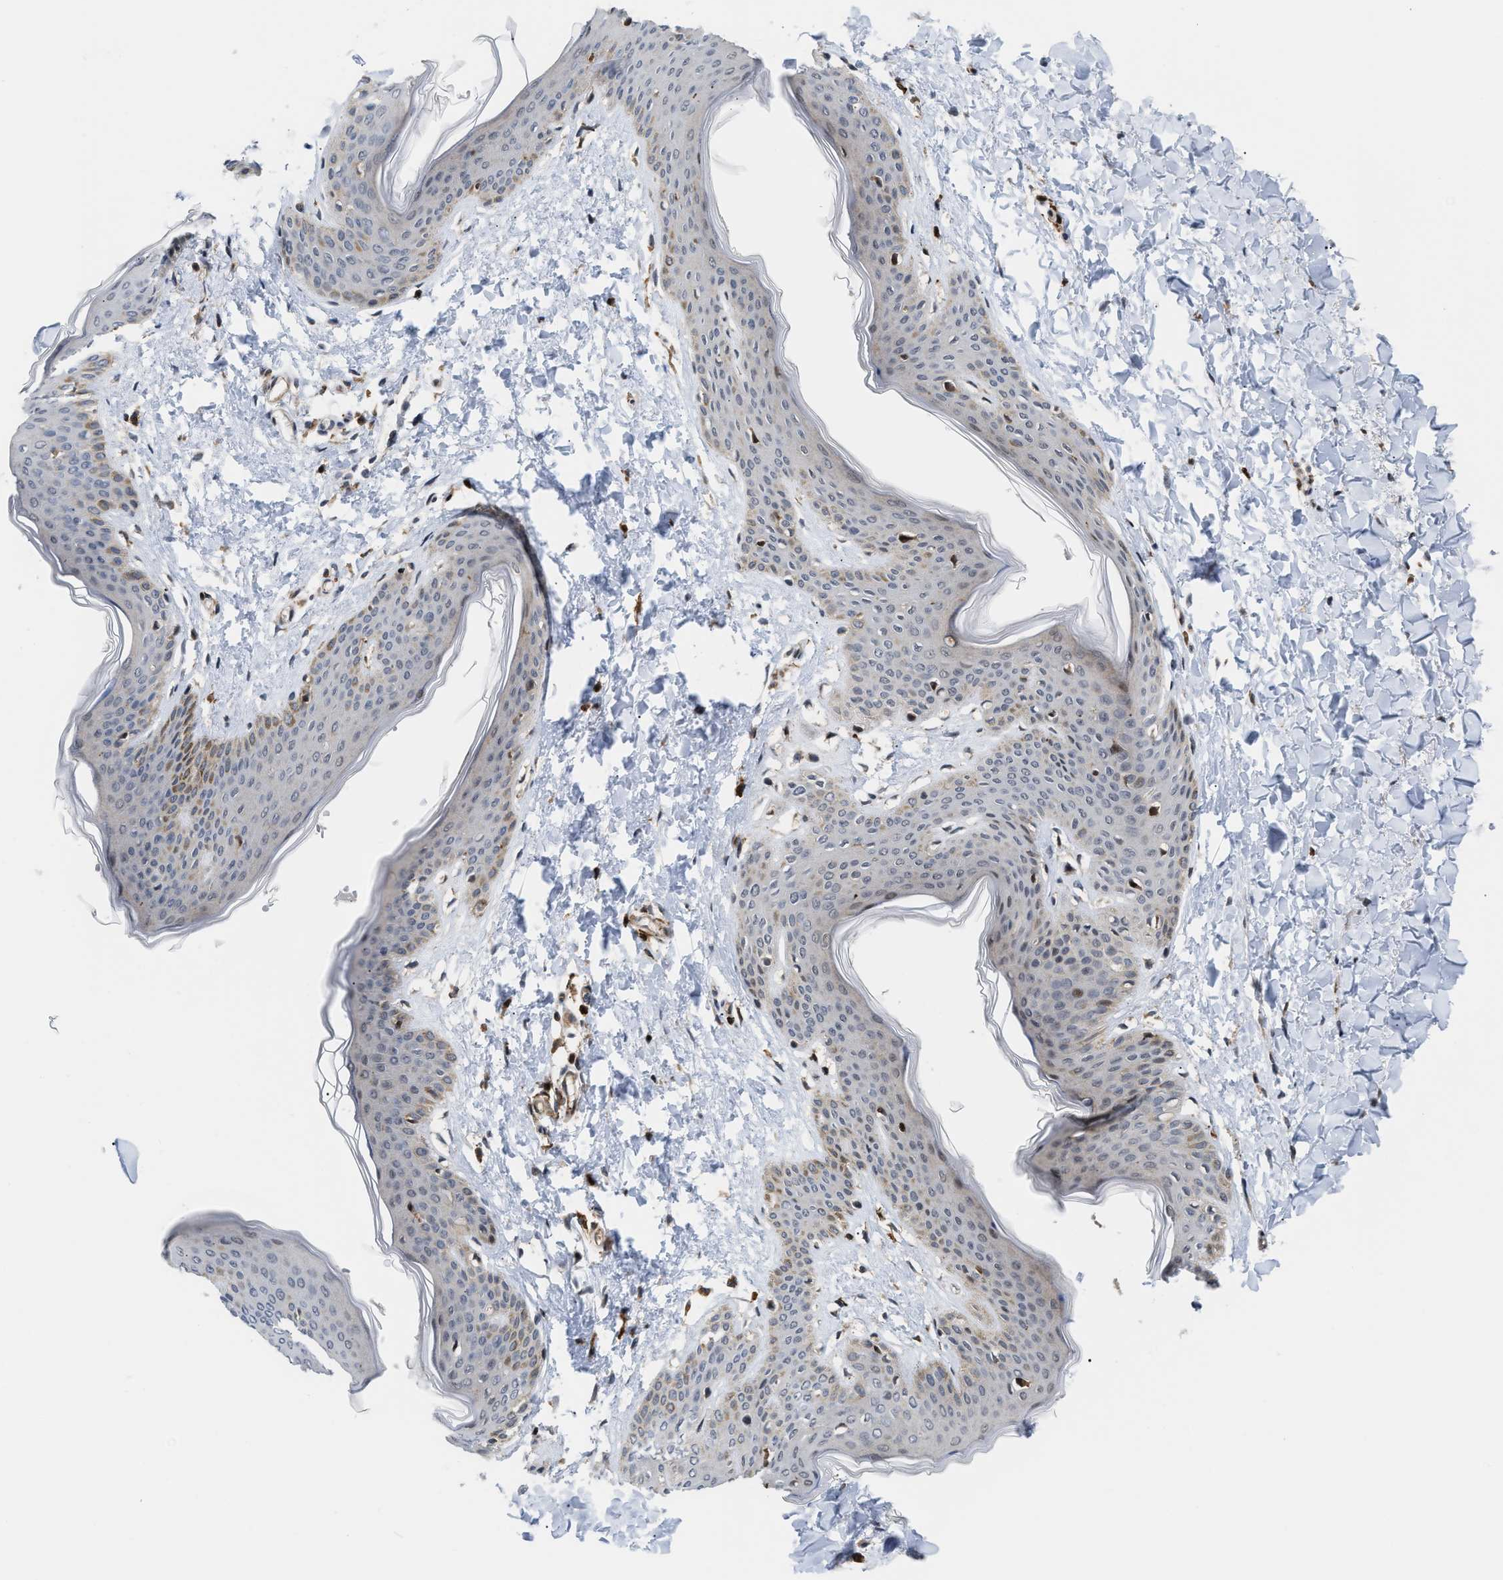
{"staining": {"intensity": "weak", "quantity": "25%-75%", "location": "cytoplasmic/membranous"}, "tissue": "skin", "cell_type": "Fibroblasts", "image_type": "normal", "snomed": [{"axis": "morphology", "description": "Normal tissue, NOS"}, {"axis": "topography", "description": "Skin"}], "caption": "Benign skin was stained to show a protein in brown. There is low levels of weak cytoplasmic/membranous staining in approximately 25%-75% of fibroblasts. (brown staining indicates protein expression, while blue staining denotes nuclei).", "gene": "STAU2", "patient": {"sex": "female", "age": 17}}